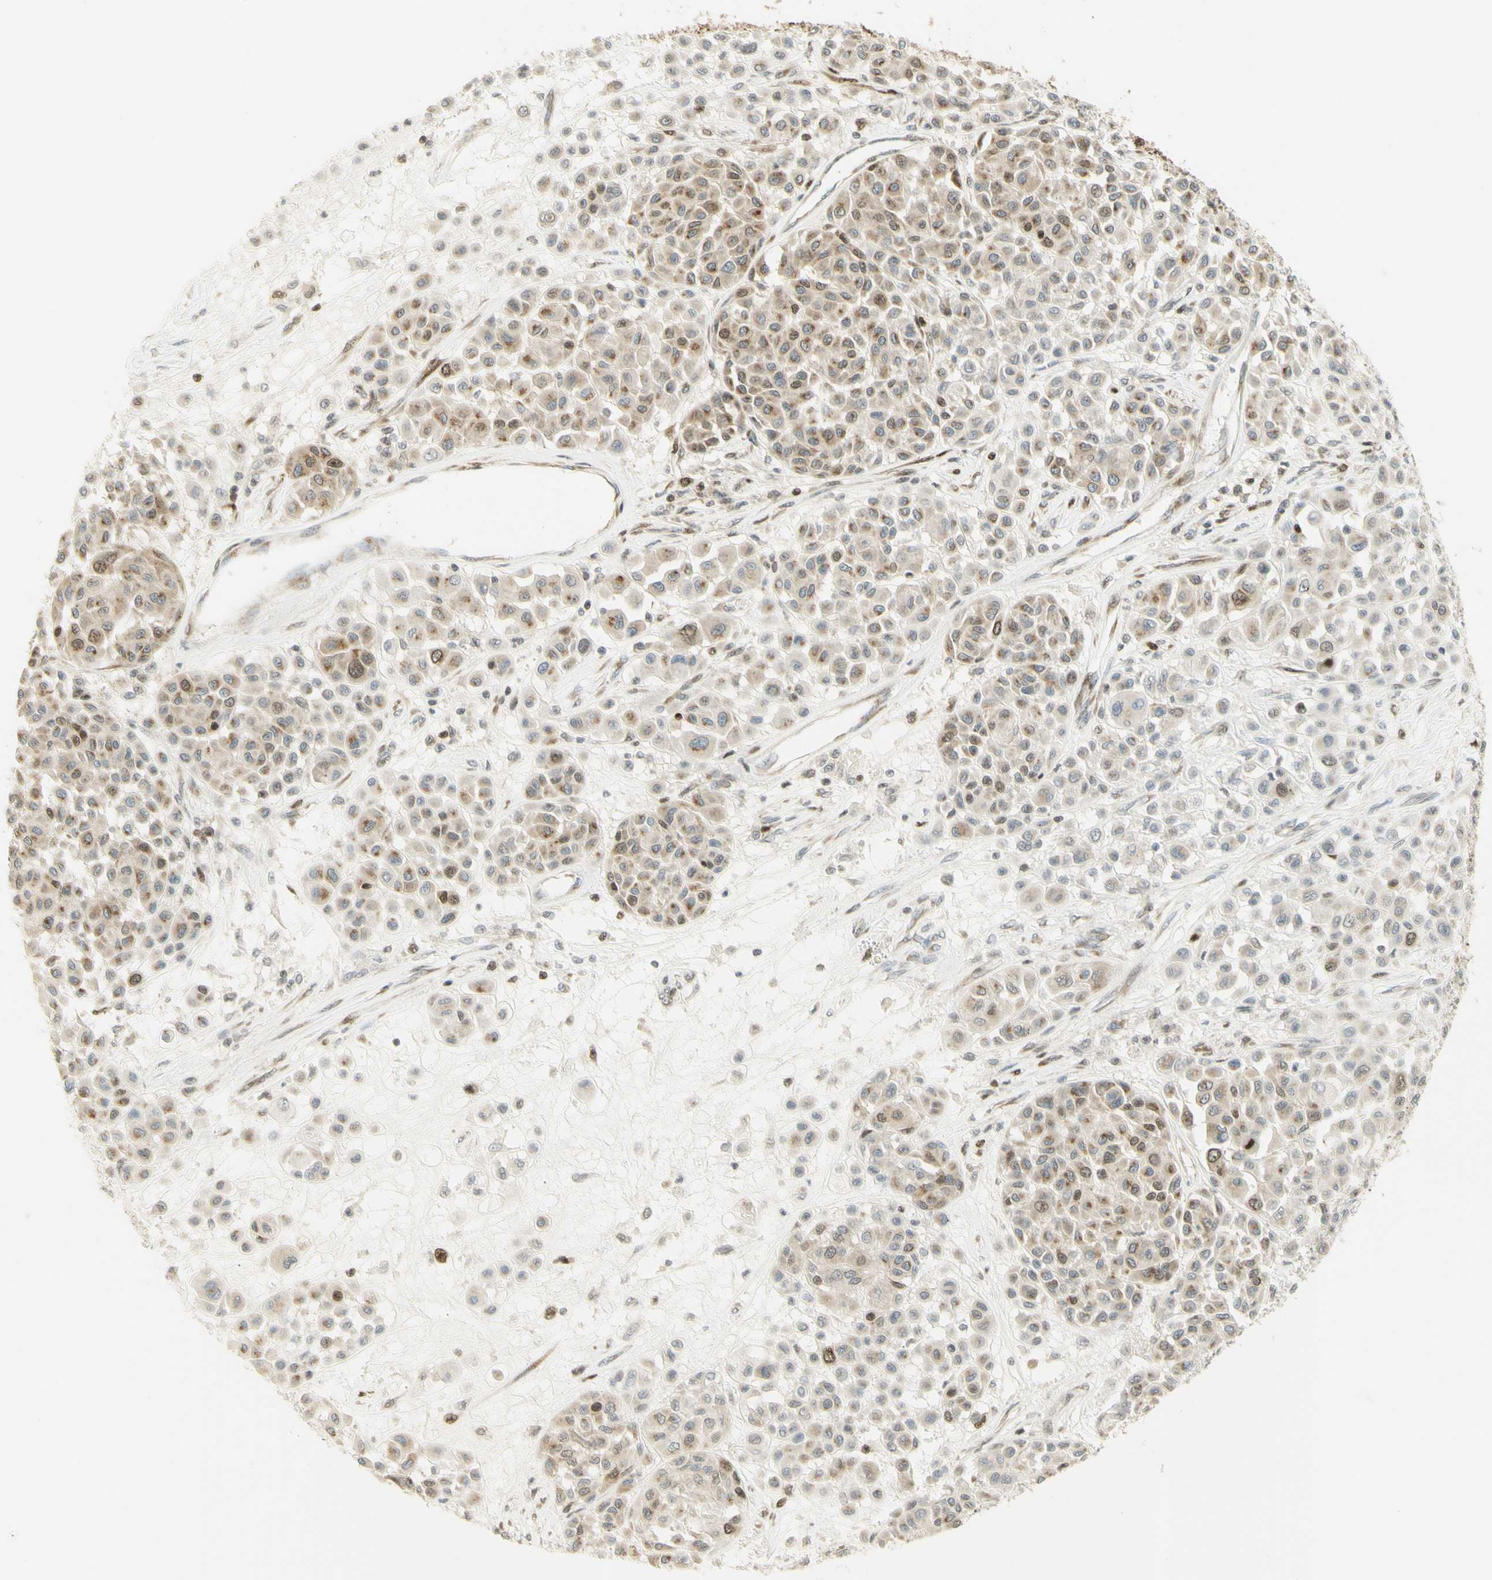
{"staining": {"intensity": "moderate", "quantity": ">75%", "location": "cytoplasmic/membranous,nuclear"}, "tissue": "melanoma", "cell_type": "Tumor cells", "image_type": "cancer", "snomed": [{"axis": "morphology", "description": "Malignant melanoma, Metastatic site"}, {"axis": "topography", "description": "Soft tissue"}], "caption": "Protein staining shows moderate cytoplasmic/membranous and nuclear positivity in about >75% of tumor cells in melanoma.", "gene": "KIF11", "patient": {"sex": "male", "age": 41}}